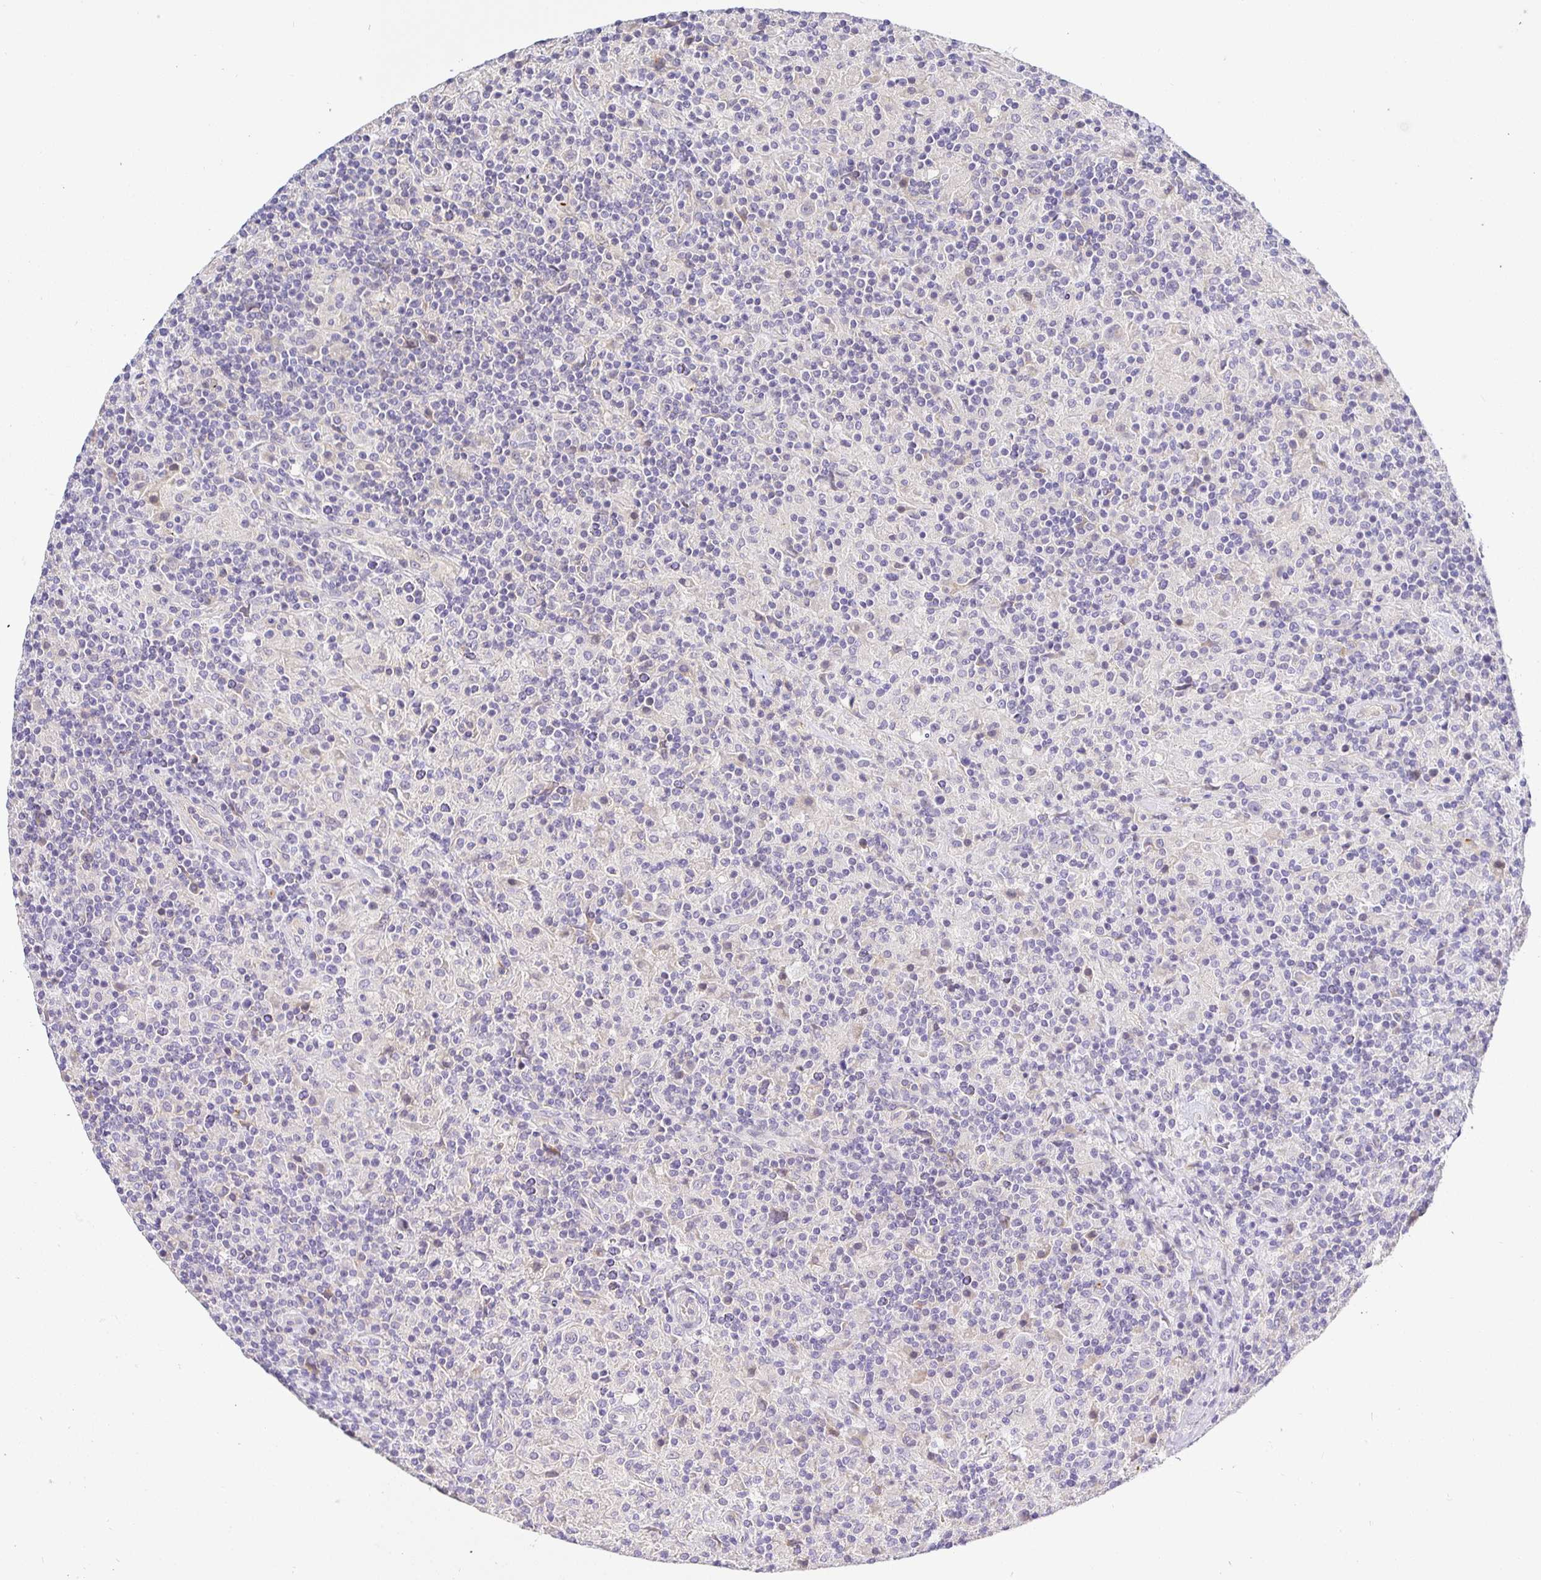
{"staining": {"intensity": "negative", "quantity": "none", "location": "none"}, "tissue": "lymphoma", "cell_type": "Tumor cells", "image_type": "cancer", "snomed": [{"axis": "morphology", "description": "Hodgkin's disease, NOS"}, {"axis": "topography", "description": "Lymph node"}], "caption": "A histopathology image of human Hodgkin's disease is negative for staining in tumor cells. (DAB immunohistochemistry (IHC), high magnification).", "gene": "OPALIN", "patient": {"sex": "male", "age": 70}}